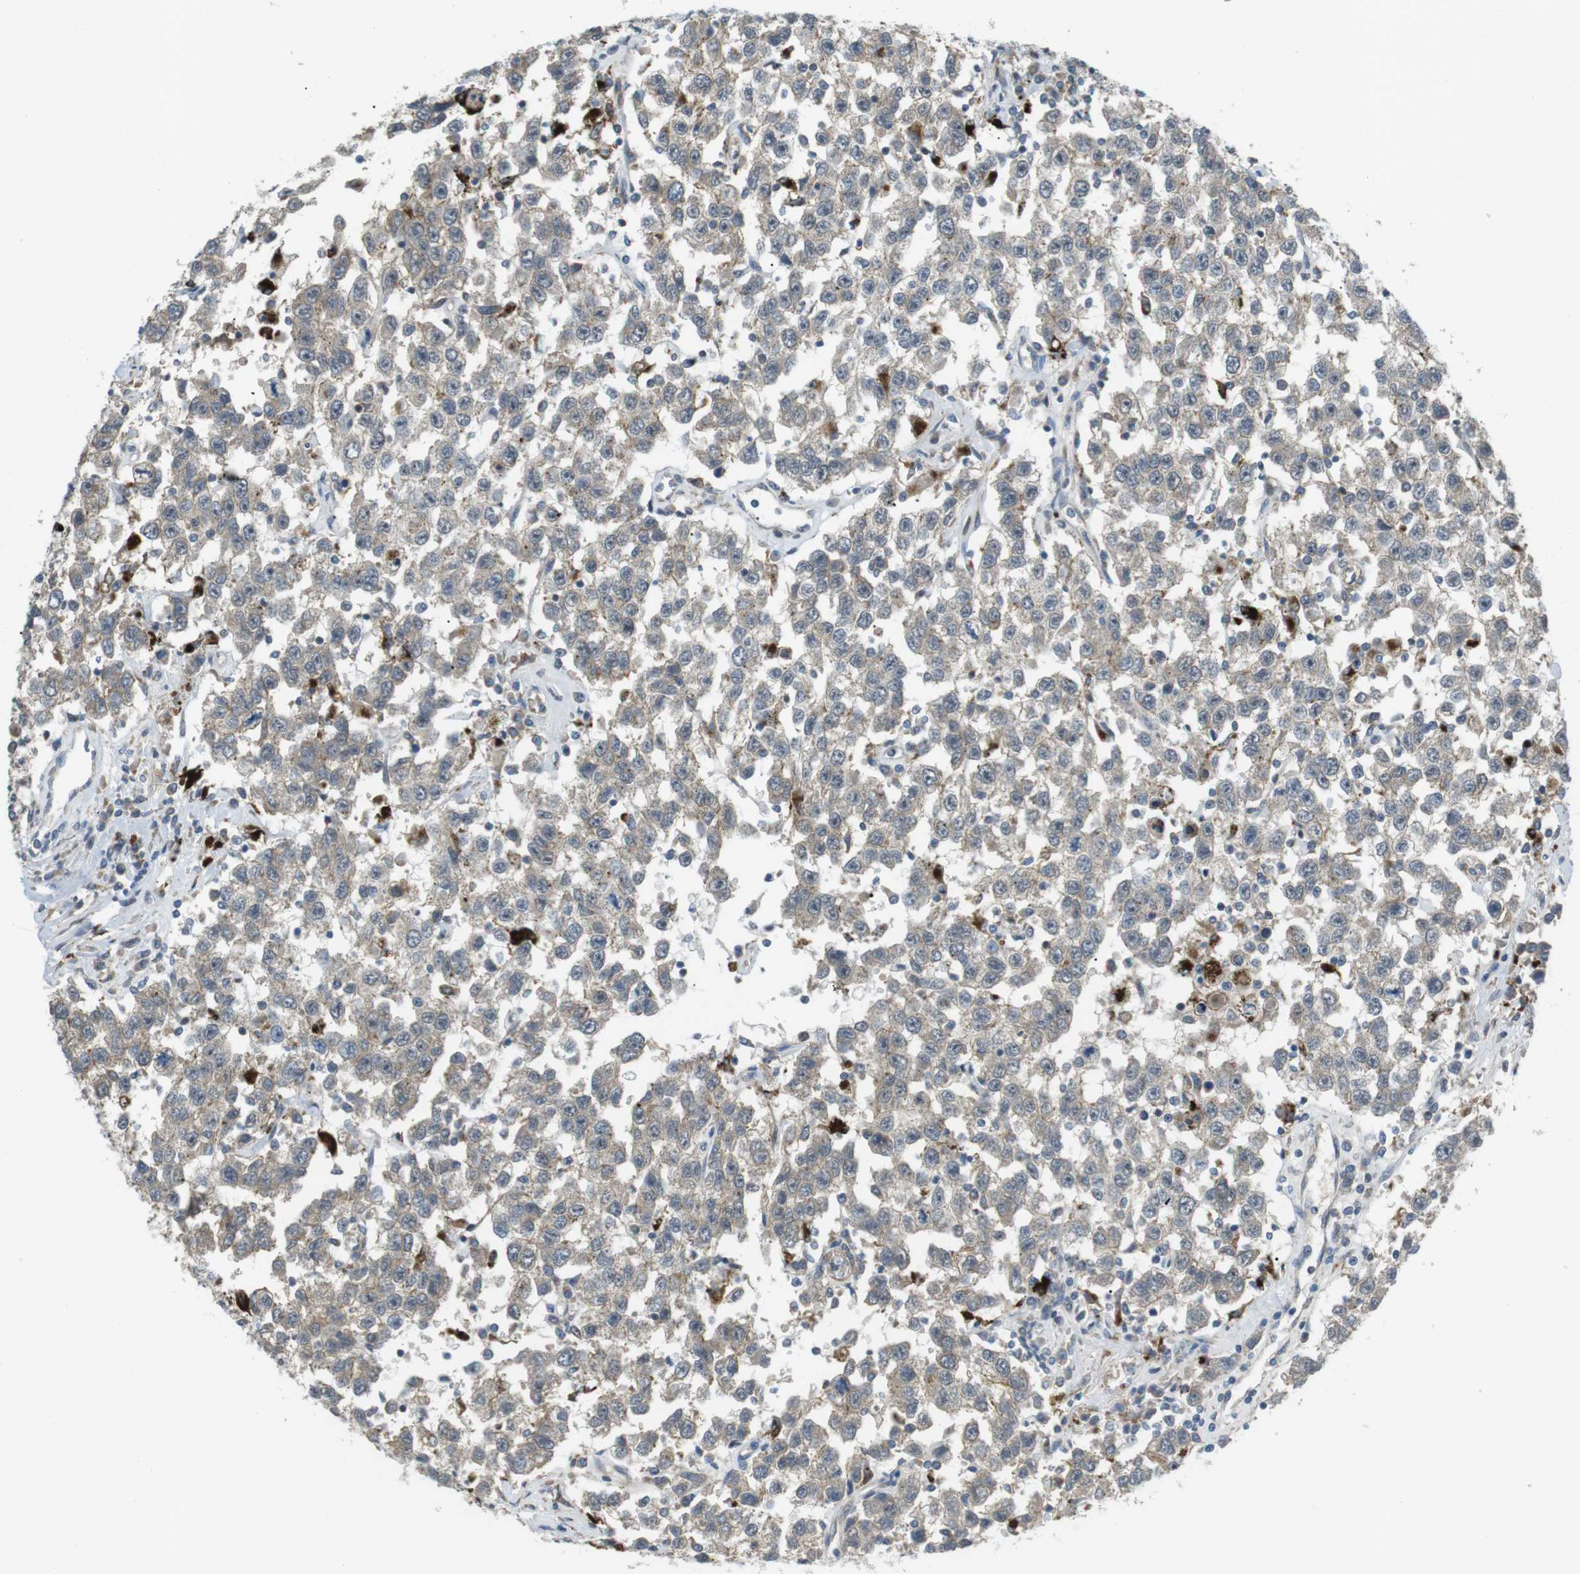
{"staining": {"intensity": "weak", "quantity": "25%-75%", "location": "cytoplasmic/membranous"}, "tissue": "testis cancer", "cell_type": "Tumor cells", "image_type": "cancer", "snomed": [{"axis": "morphology", "description": "Seminoma, NOS"}, {"axis": "topography", "description": "Testis"}], "caption": "This is a micrograph of immunohistochemistry staining of testis cancer, which shows weak expression in the cytoplasmic/membranous of tumor cells.", "gene": "KANK2", "patient": {"sex": "male", "age": 41}}